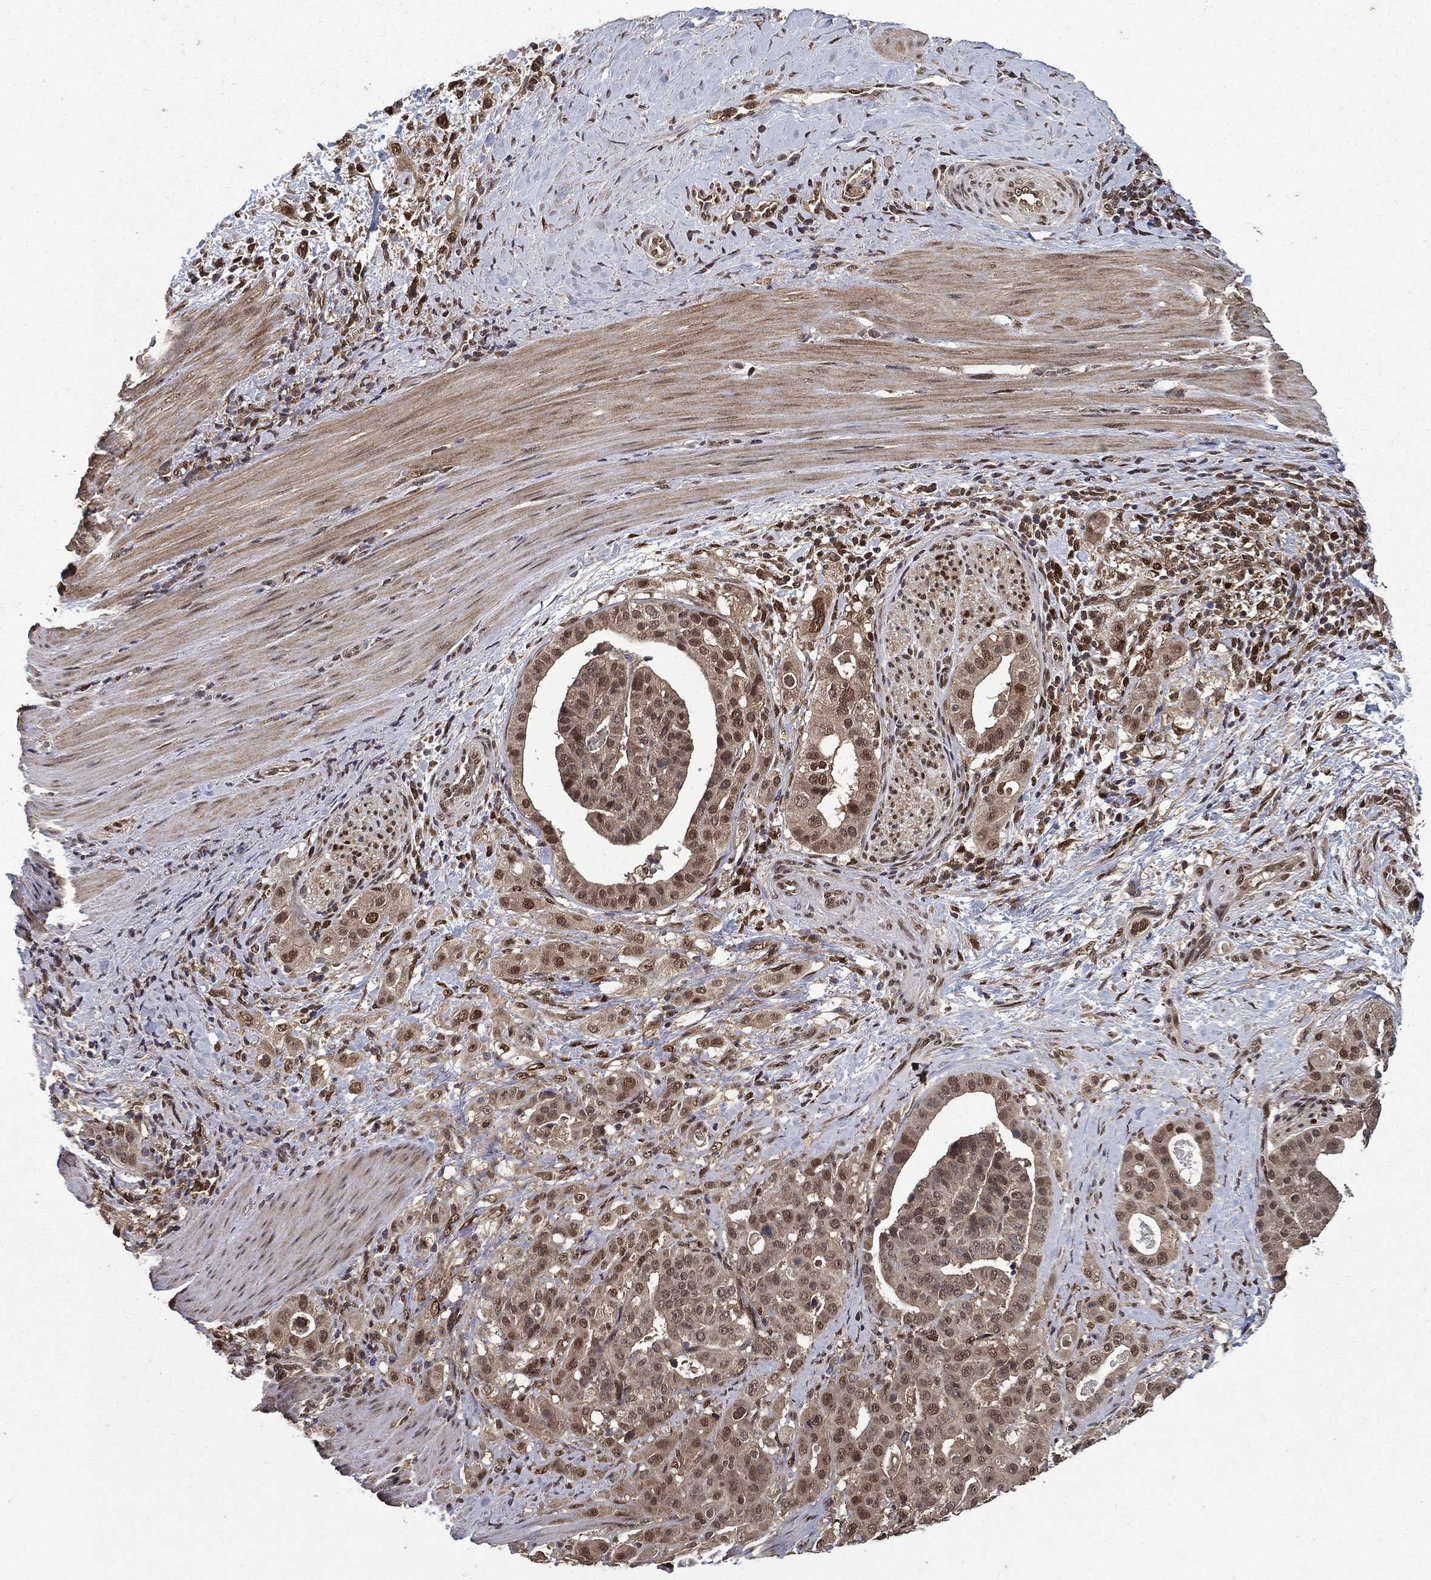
{"staining": {"intensity": "moderate", "quantity": ">75%", "location": "cytoplasmic/membranous,nuclear"}, "tissue": "stomach cancer", "cell_type": "Tumor cells", "image_type": "cancer", "snomed": [{"axis": "morphology", "description": "Adenocarcinoma, NOS"}, {"axis": "topography", "description": "Stomach"}], "caption": "Immunohistochemical staining of human stomach cancer (adenocarcinoma) reveals medium levels of moderate cytoplasmic/membranous and nuclear protein positivity in about >75% of tumor cells.", "gene": "CARM1", "patient": {"sex": "male", "age": 48}}